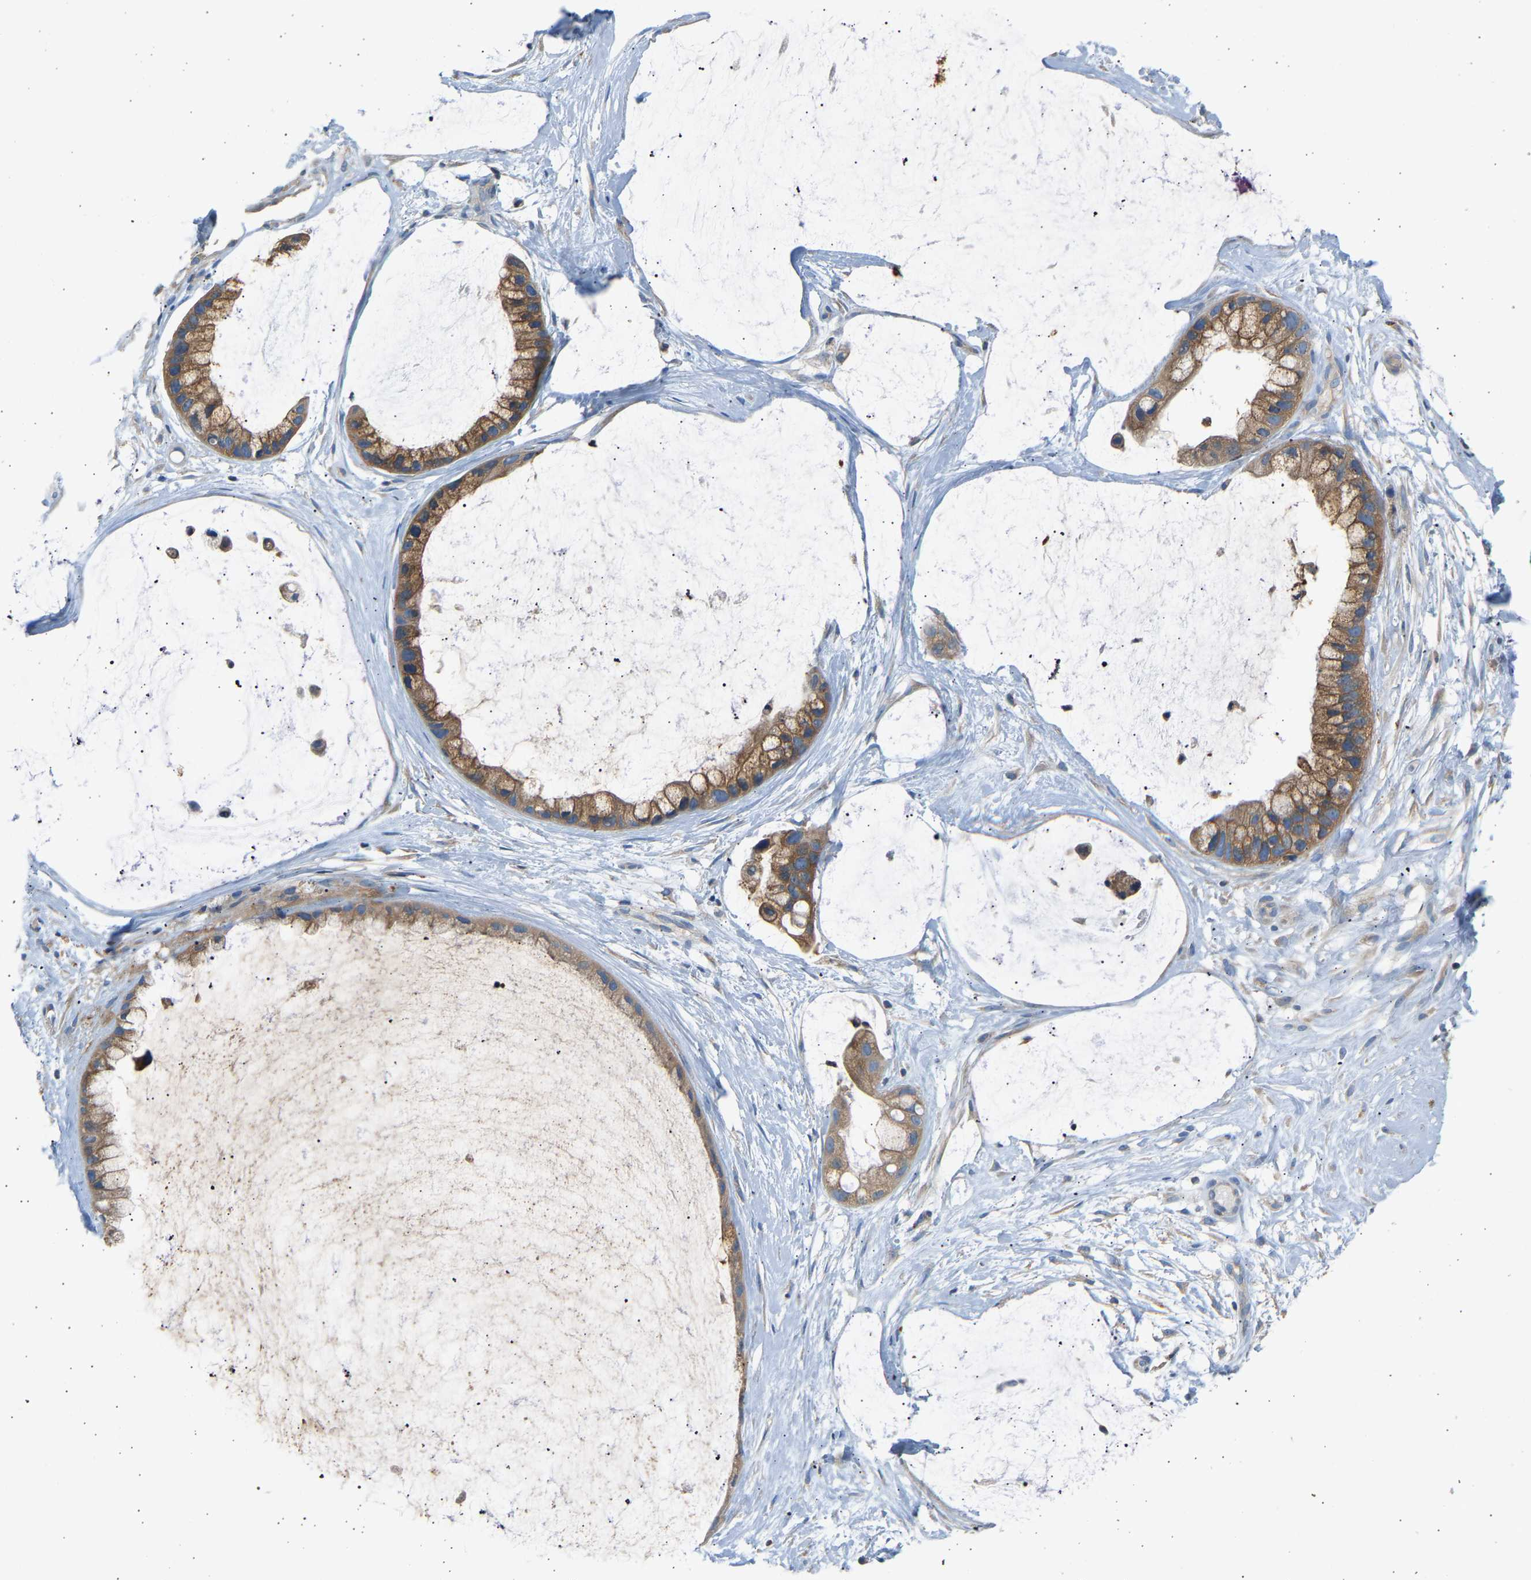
{"staining": {"intensity": "moderate", "quantity": ">75%", "location": "cytoplasmic/membranous"}, "tissue": "ovarian cancer", "cell_type": "Tumor cells", "image_type": "cancer", "snomed": [{"axis": "morphology", "description": "Cystadenocarcinoma, mucinous, NOS"}, {"axis": "topography", "description": "Ovary"}], "caption": "Moderate cytoplasmic/membranous positivity is identified in about >75% of tumor cells in ovarian cancer (mucinous cystadenocarcinoma). The protein is shown in brown color, while the nuclei are stained blue.", "gene": "TRIM50", "patient": {"sex": "female", "age": 39}}